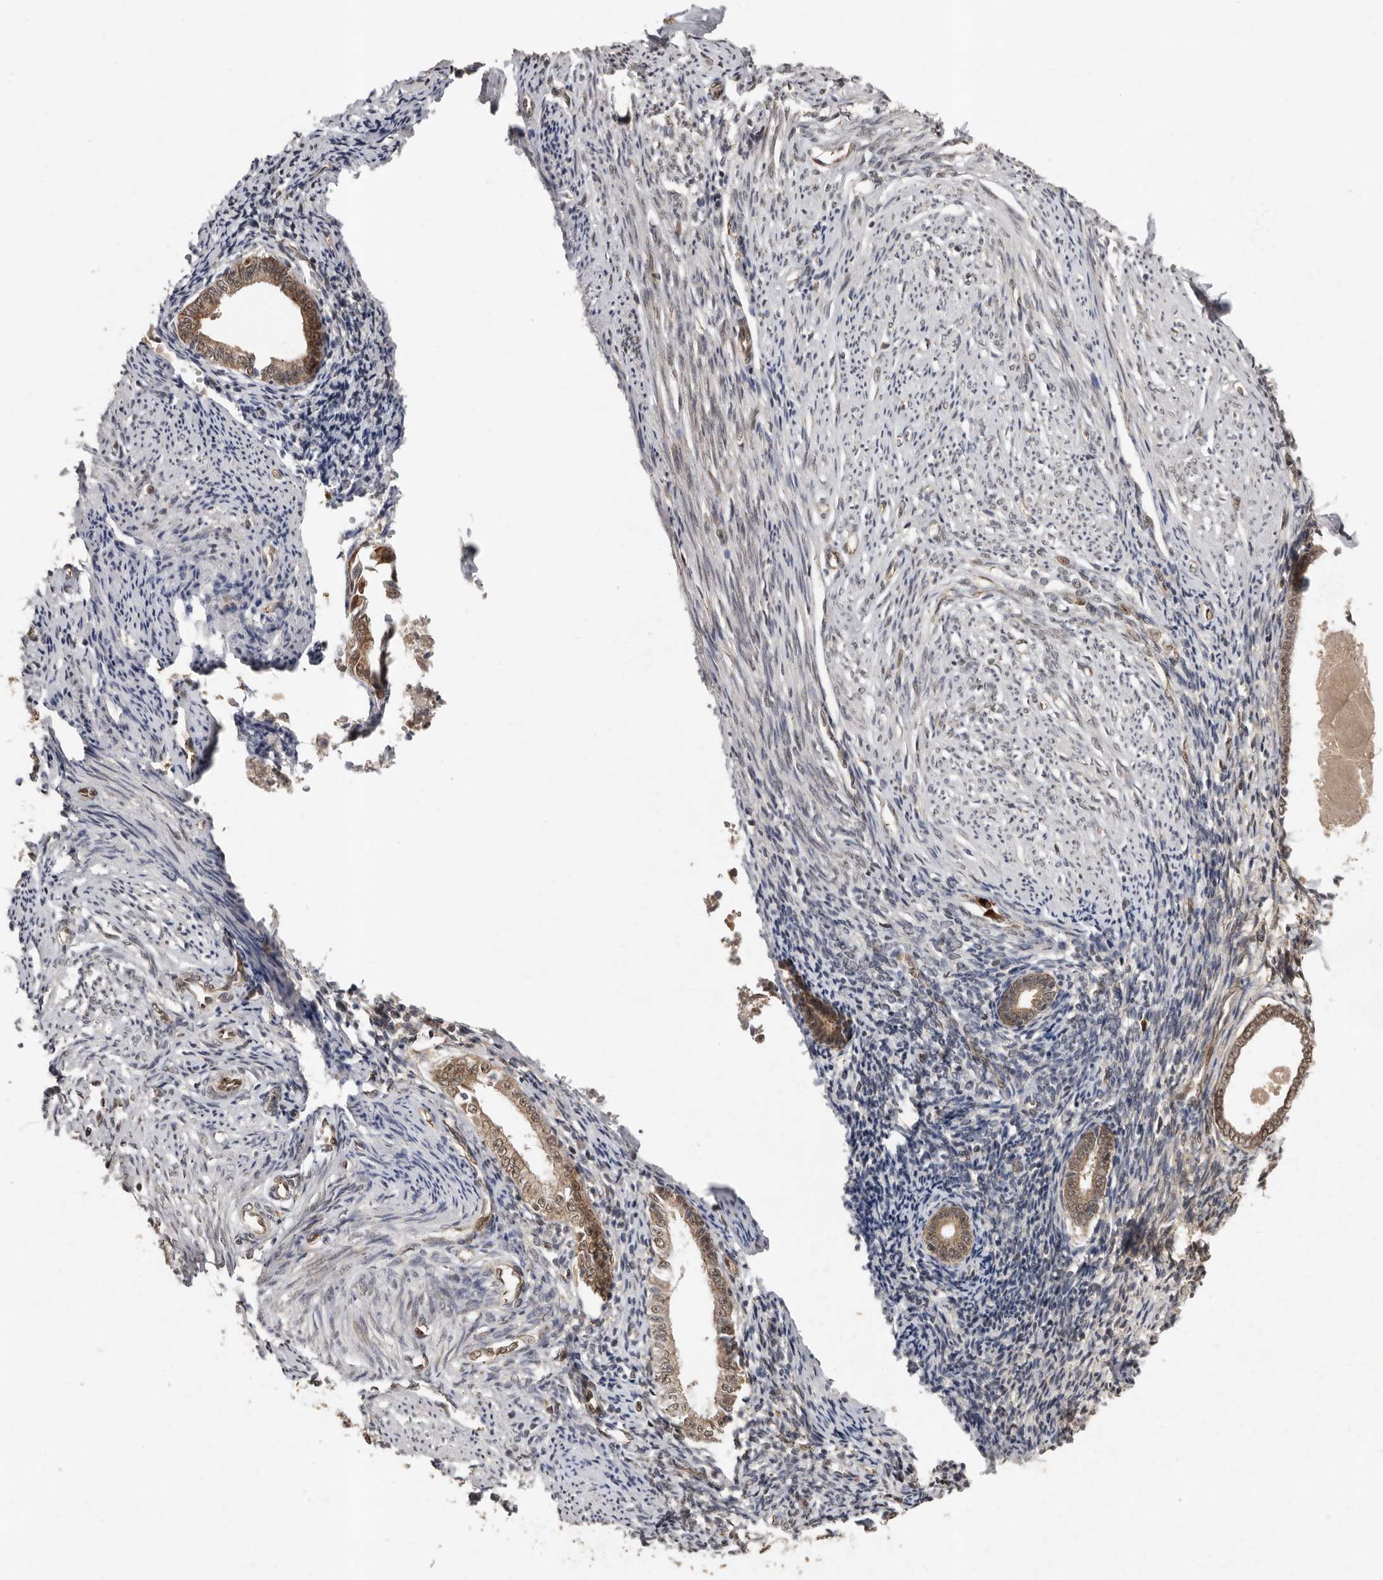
{"staining": {"intensity": "moderate", "quantity": ">75%", "location": "cytoplasmic/membranous,nuclear"}, "tissue": "endometrium", "cell_type": "Cells in endometrial stroma", "image_type": "normal", "snomed": [{"axis": "morphology", "description": "Normal tissue, NOS"}, {"axis": "topography", "description": "Endometrium"}], "caption": "About >75% of cells in endometrial stroma in unremarkable human endometrium exhibit moderate cytoplasmic/membranous,nuclear protein staining as visualized by brown immunohistochemical staining.", "gene": "LRGUK", "patient": {"sex": "female", "age": 56}}